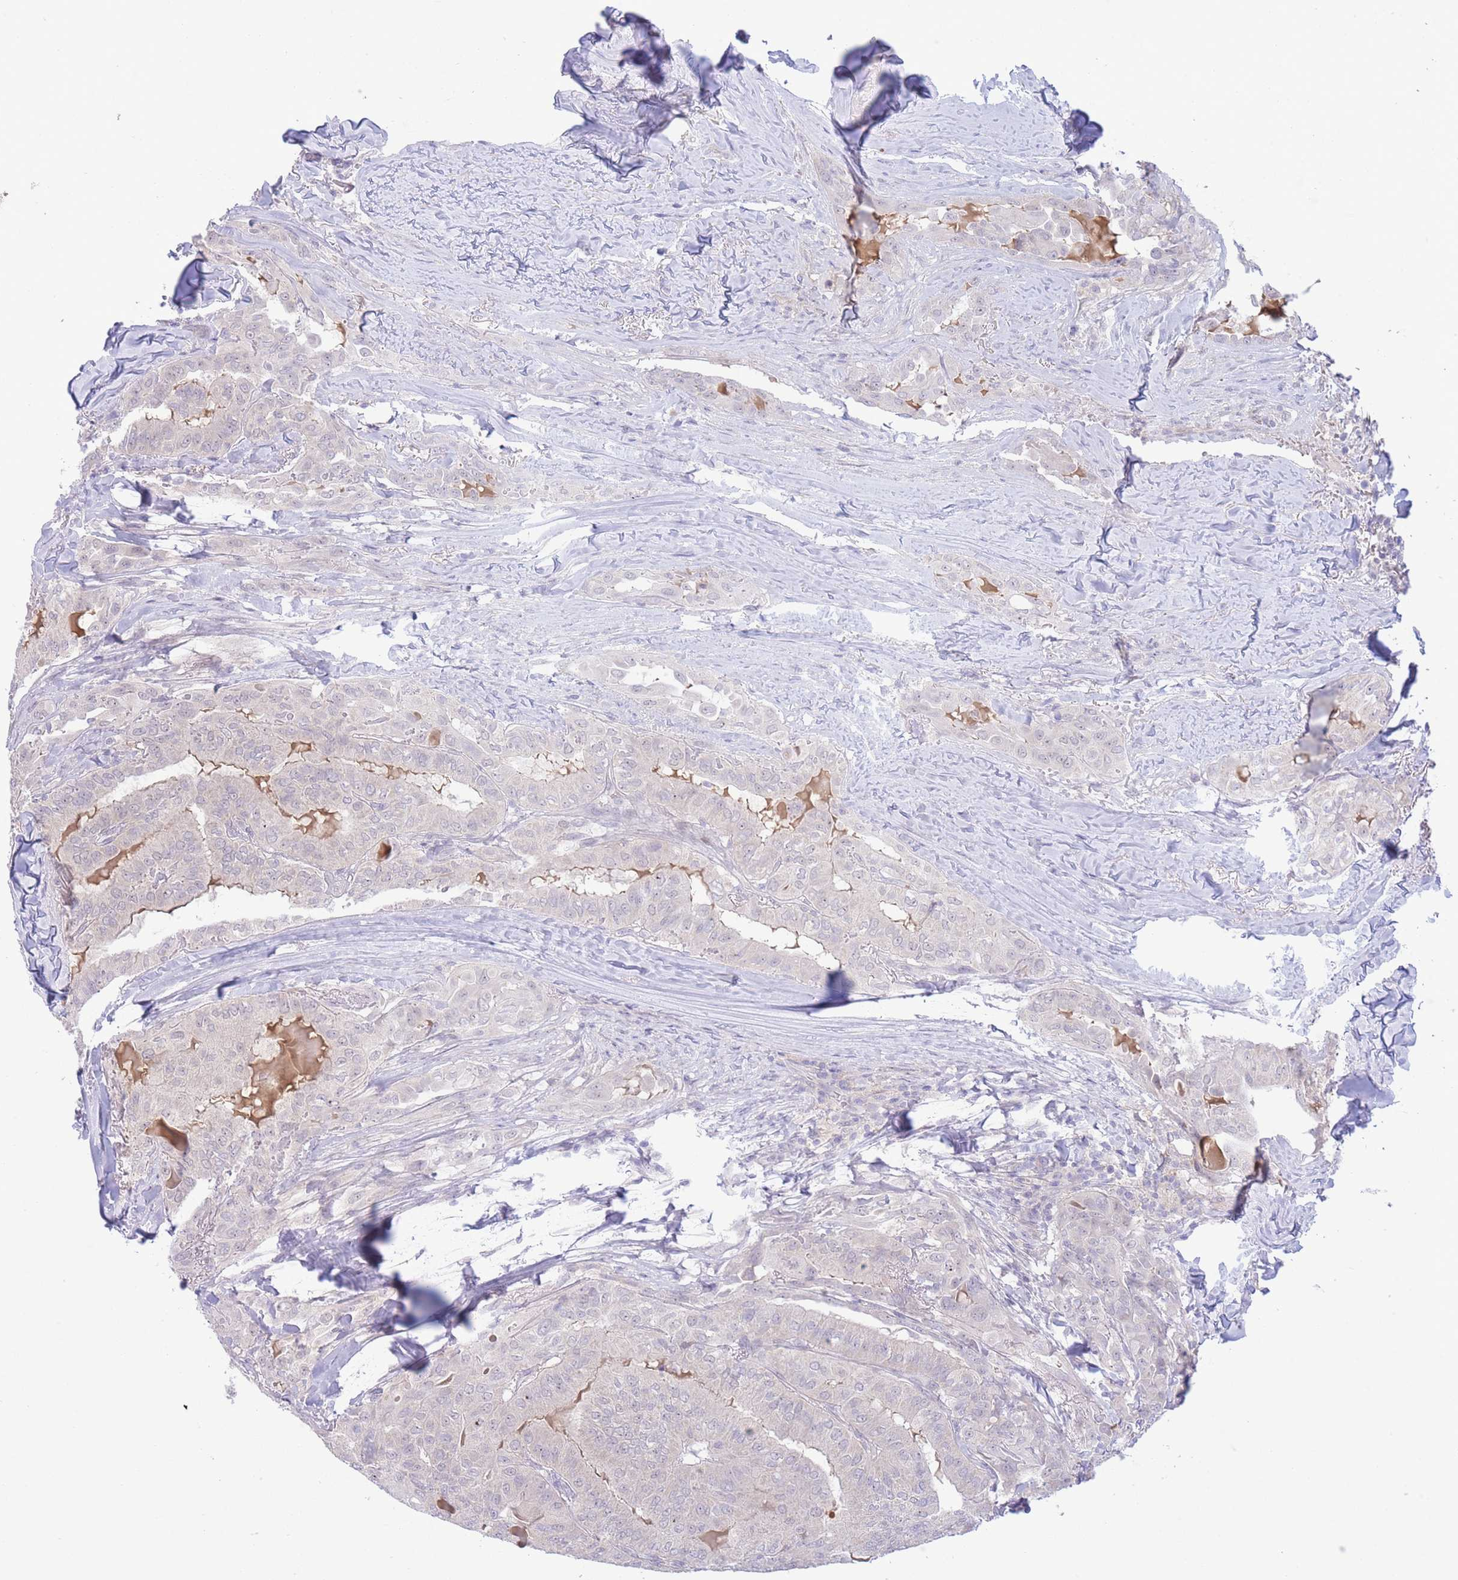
{"staining": {"intensity": "negative", "quantity": "none", "location": "none"}, "tissue": "thyroid cancer", "cell_type": "Tumor cells", "image_type": "cancer", "snomed": [{"axis": "morphology", "description": "Papillary adenocarcinoma, NOS"}, {"axis": "topography", "description": "Thyroid gland"}], "caption": "Immunohistochemistry (IHC) micrograph of neoplastic tissue: thyroid papillary adenocarcinoma stained with DAB (3,3'-diaminobenzidine) demonstrates no significant protein expression in tumor cells.", "gene": "FBXO46", "patient": {"sex": "female", "age": 68}}